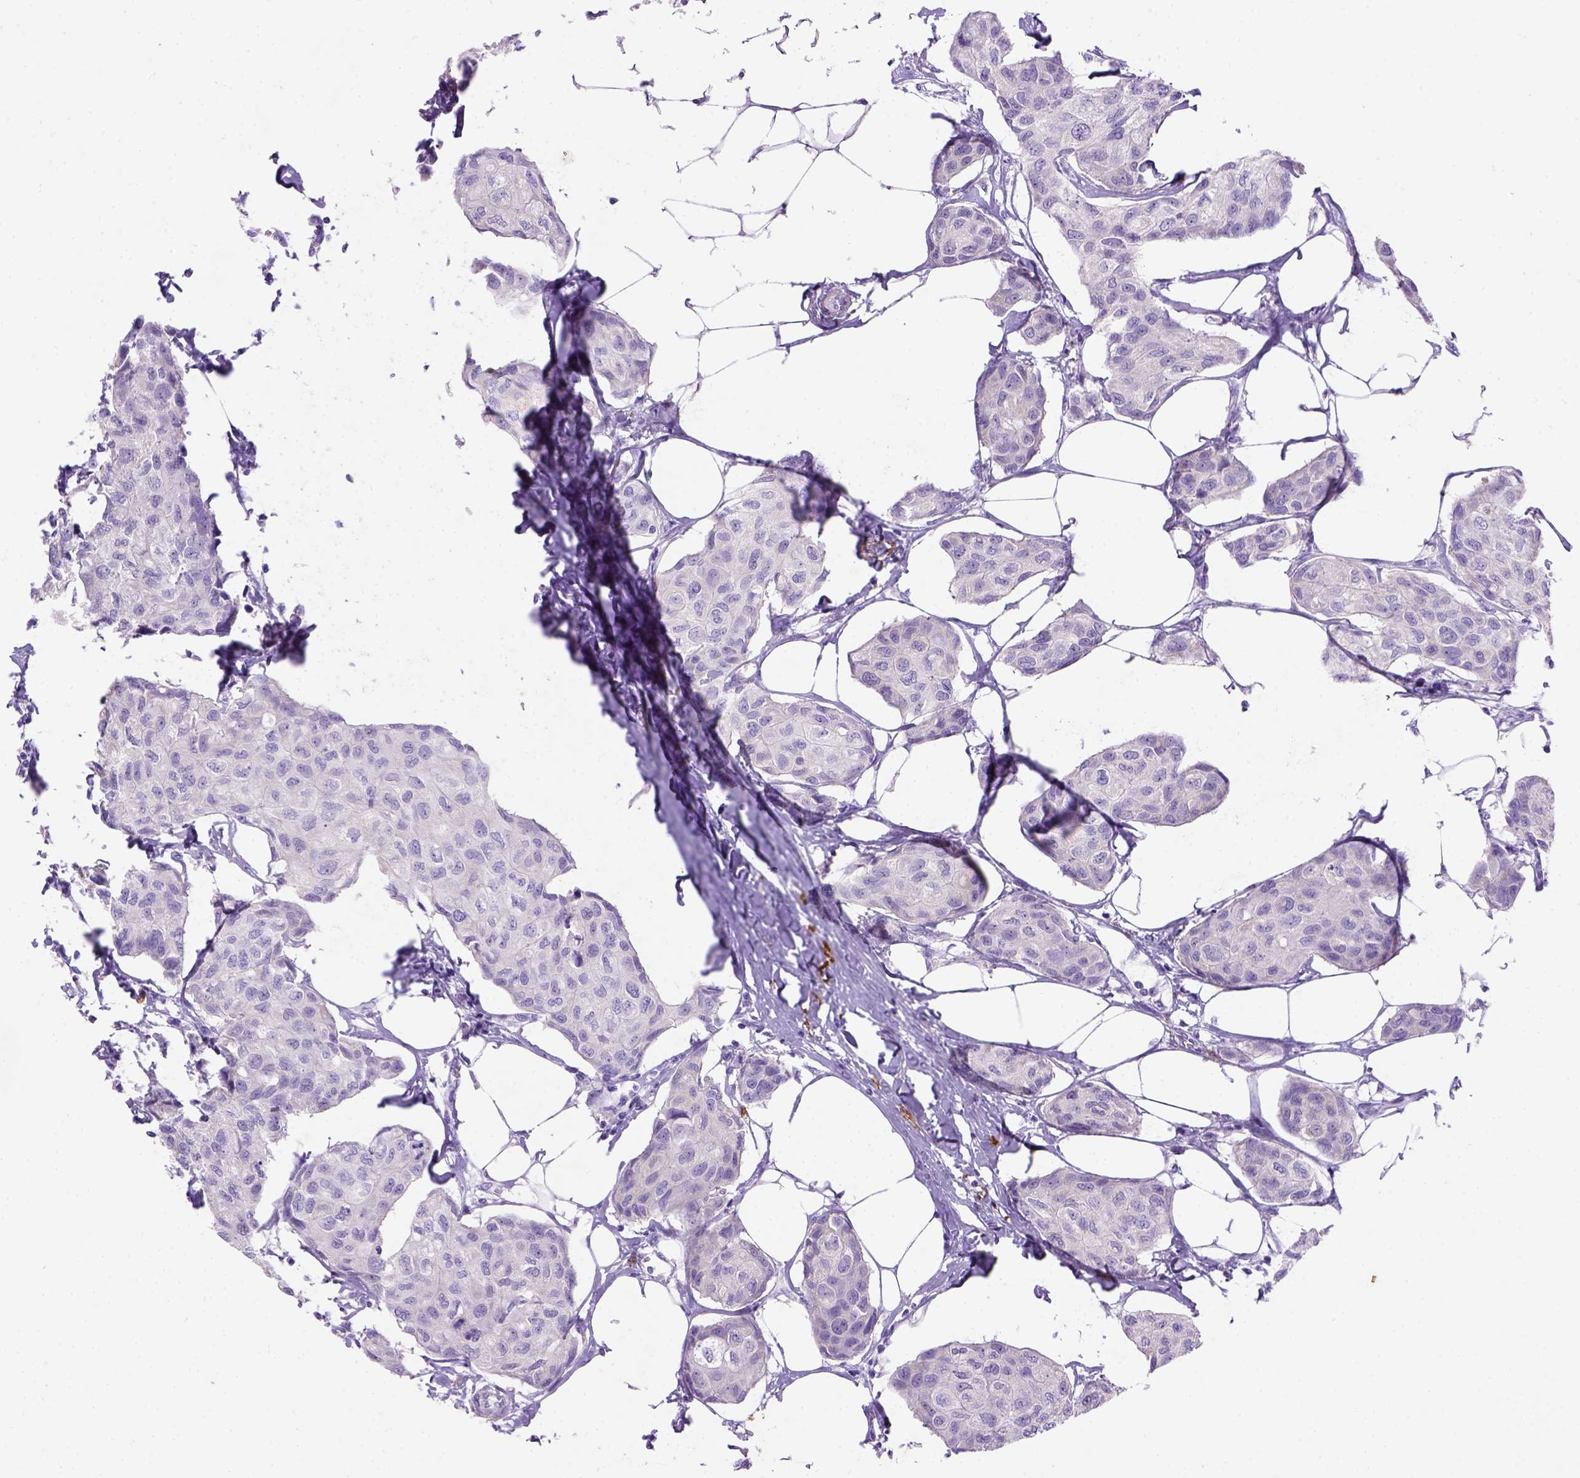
{"staining": {"intensity": "negative", "quantity": "none", "location": "none"}, "tissue": "breast cancer", "cell_type": "Tumor cells", "image_type": "cancer", "snomed": [{"axis": "morphology", "description": "Duct carcinoma"}, {"axis": "topography", "description": "Breast"}], "caption": "A photomicrograph of breast cancer (infiltrating ductal carcinoma) stained for a protein demonstrates no brown staining in tumor cells.", "gene": "SIRPD", "patient": {"sex": "female", "age": 80}}